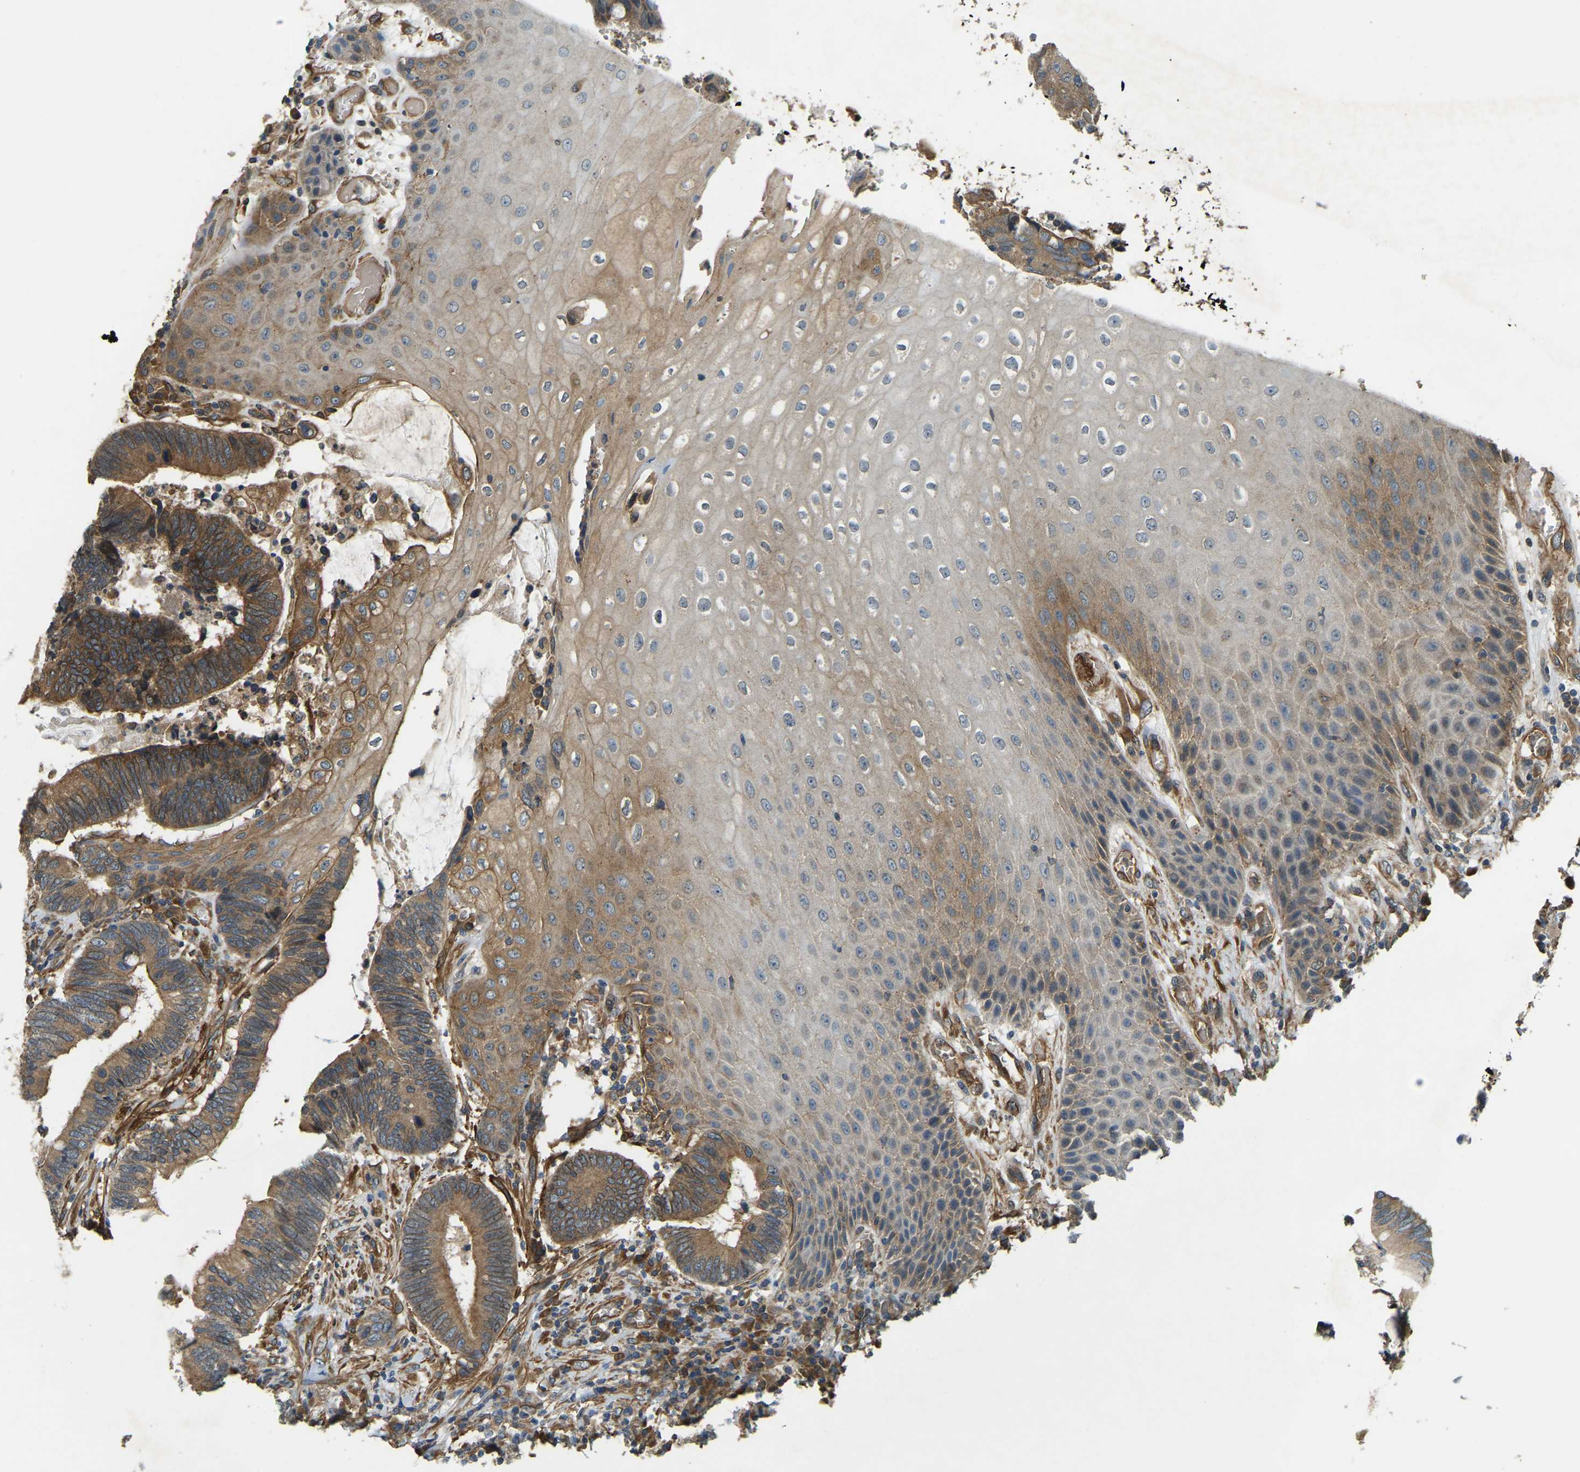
{"staining": {"intensity": "moderate", "quantity": ">75%", "location": "cytoplasmic/membranous"}, "tissue": "colorectal cancer", "cell_type": "Tumor cells", "image_type": "cancer", "snomed": [{"axis": "morphology", "description": "Adenocarcinoma, NOS"}, {"axis": "topography", "description": "Rectum"}, {"axis": "topography", "description": "Anal"}], "caption": "Immunohistochemical staining of human colorectal cancer (adenocarcinoma) reveals medium levels of moderate cytoplasmic/membranous expression in approximately >75% of tumor cells. (DAB IHC, brown staining for protein, blue staining for nuclei).", "gene": "ERGIC1", "patient": {"sex": "female", "age": 89}}